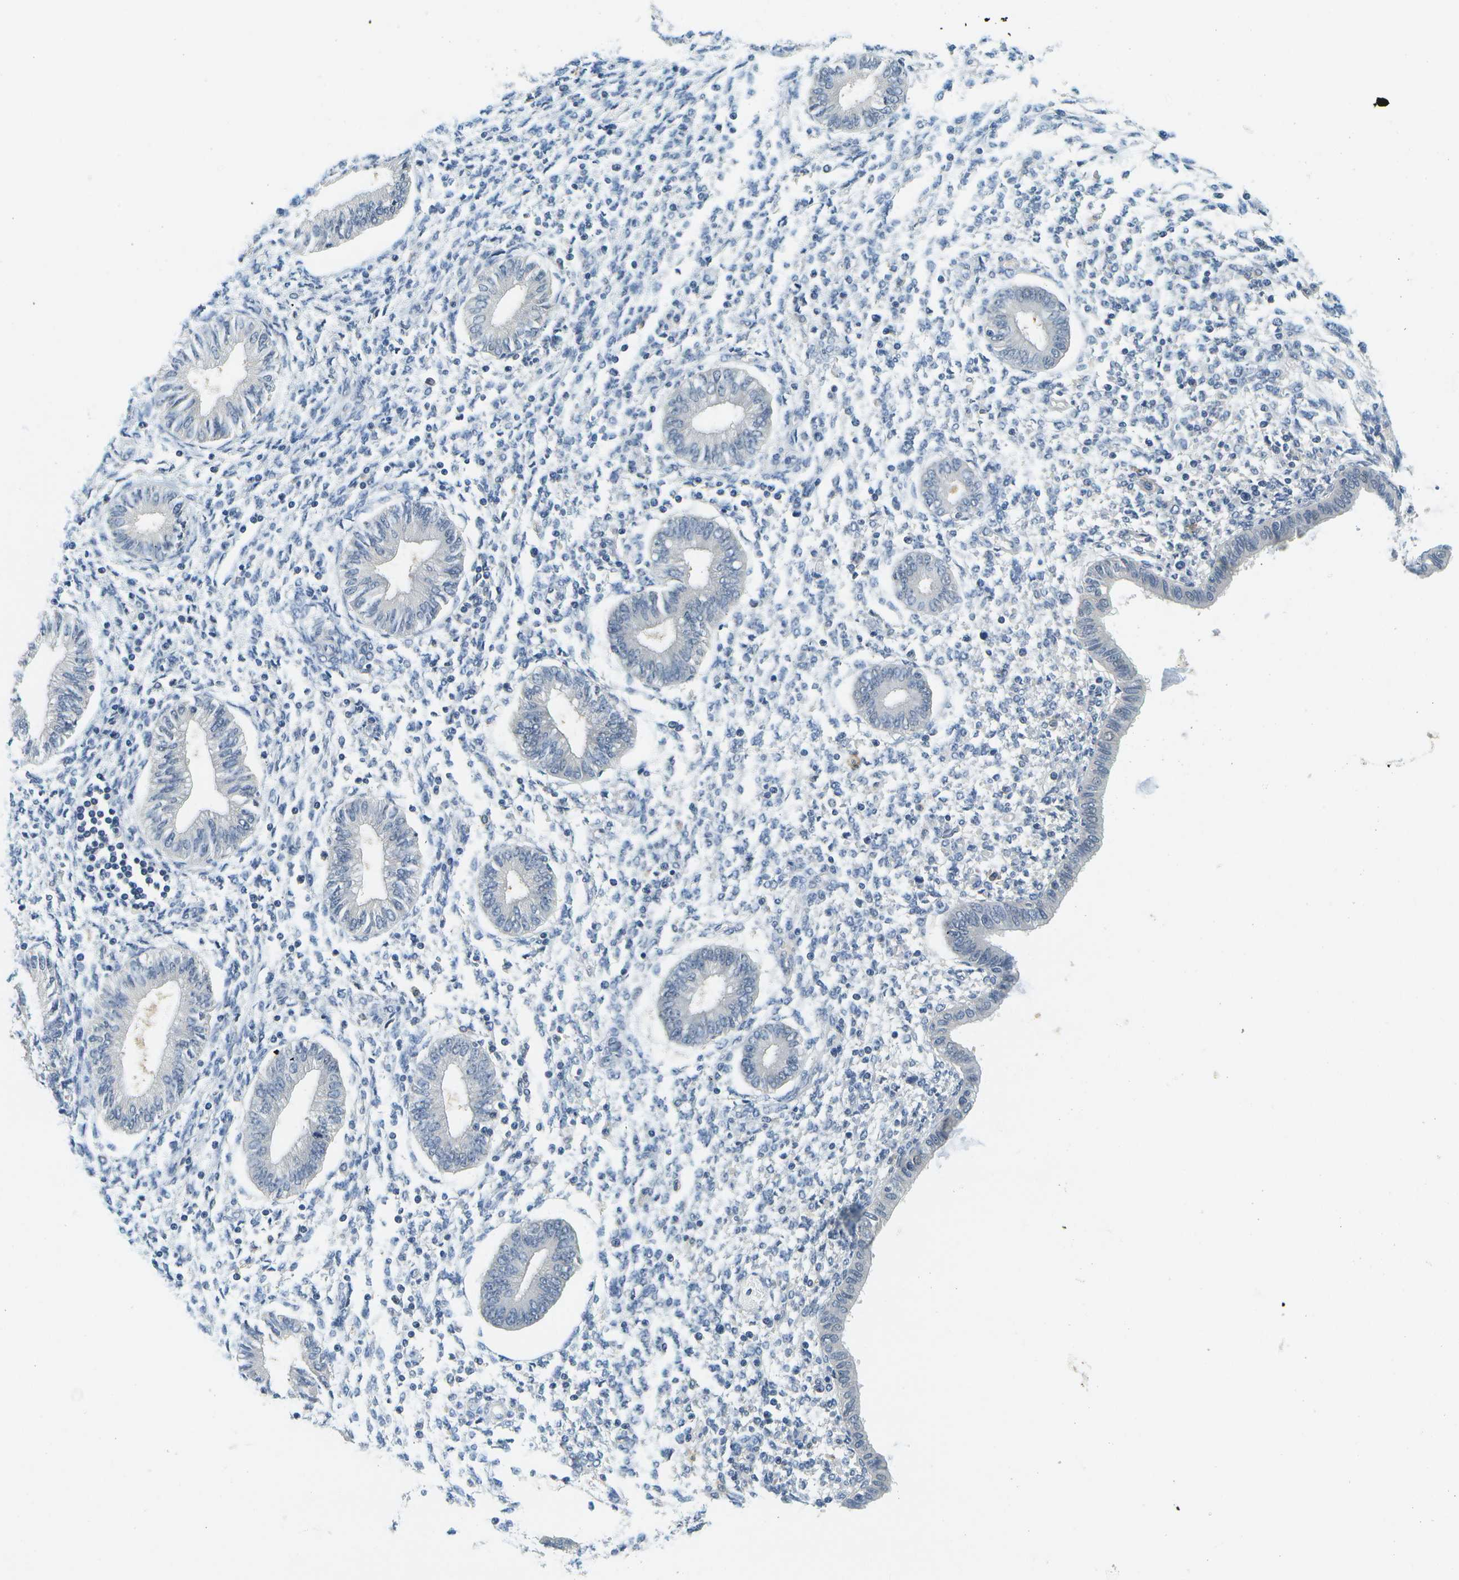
{"staining": {"intensity": "negative", "quantity": "none", "location": "none"}, "tissue": "endometrium", "cell_type": "Cells in endometrial stroma", "image_type": "normal", "snomed": [{"axis": "morphology", "description": "Normal tissue, NOS"}, {"axis": "topography", "description": "Endometrium"}], "caption": "Photomicrograph shows no protein positivity in cells in endometrial stroma of unremarkable endometrium.", "gene": "RASGRP2", "patient": {"sex": "female", "age": 50}}